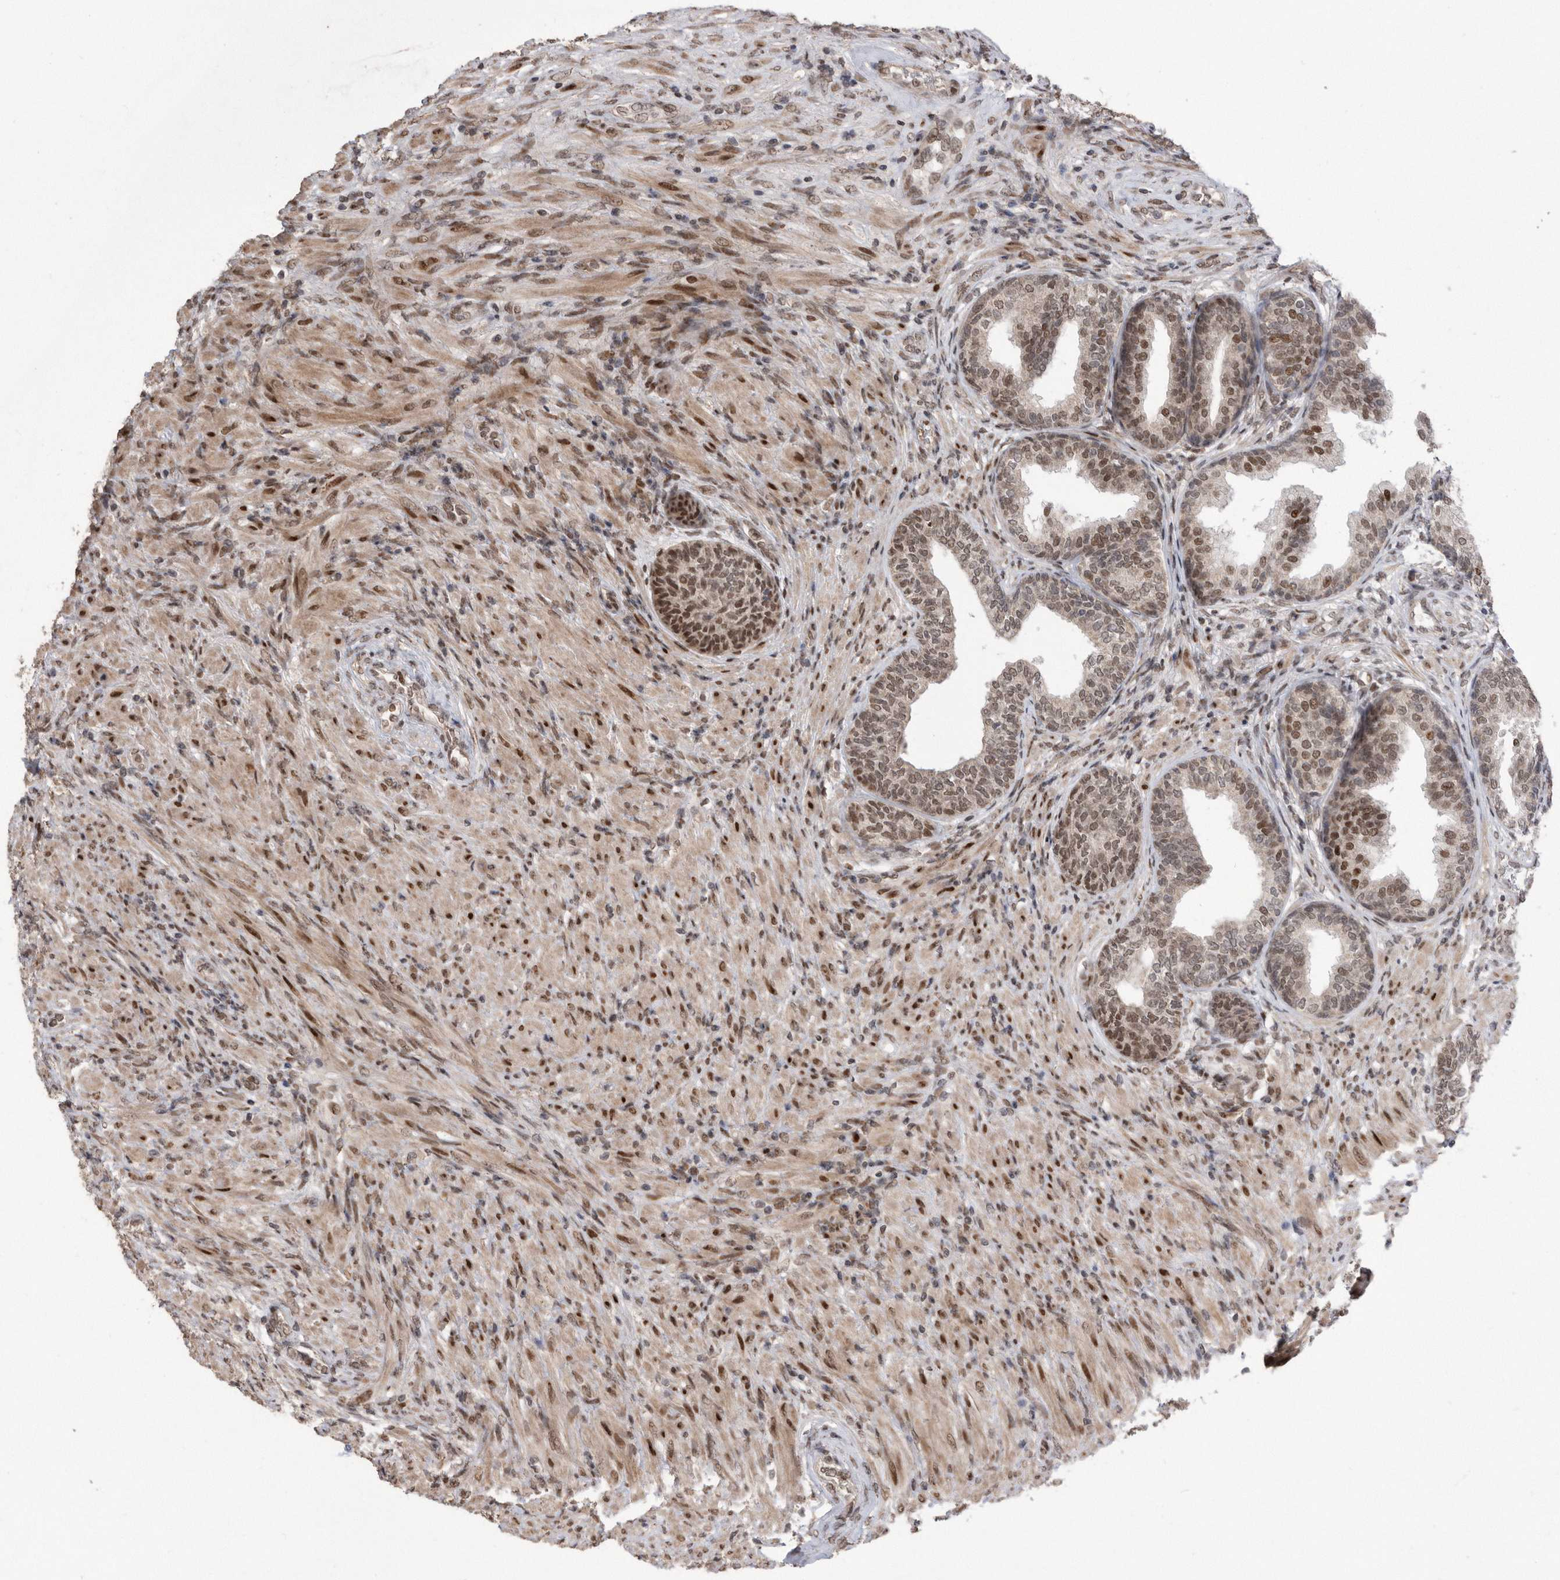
{"staining": {"intensity": "strong", "quantity": ">75%", "location": "nuclear"}, "tissue": "prostate", "cell_type": "Glandular cells", "image_type": "normal", "snomed": [{"axis": "morphology", "description": "Normal tissue, NOS"}, {"axis": "topography", "description": "Prostate"}], "caption": "Prostate stained with a brown dye reveals strong nuclear positive positivity in about >75% of glandular cells.", "gene": "TDRD3", "patient": {"sex": "male", "age": 76}}